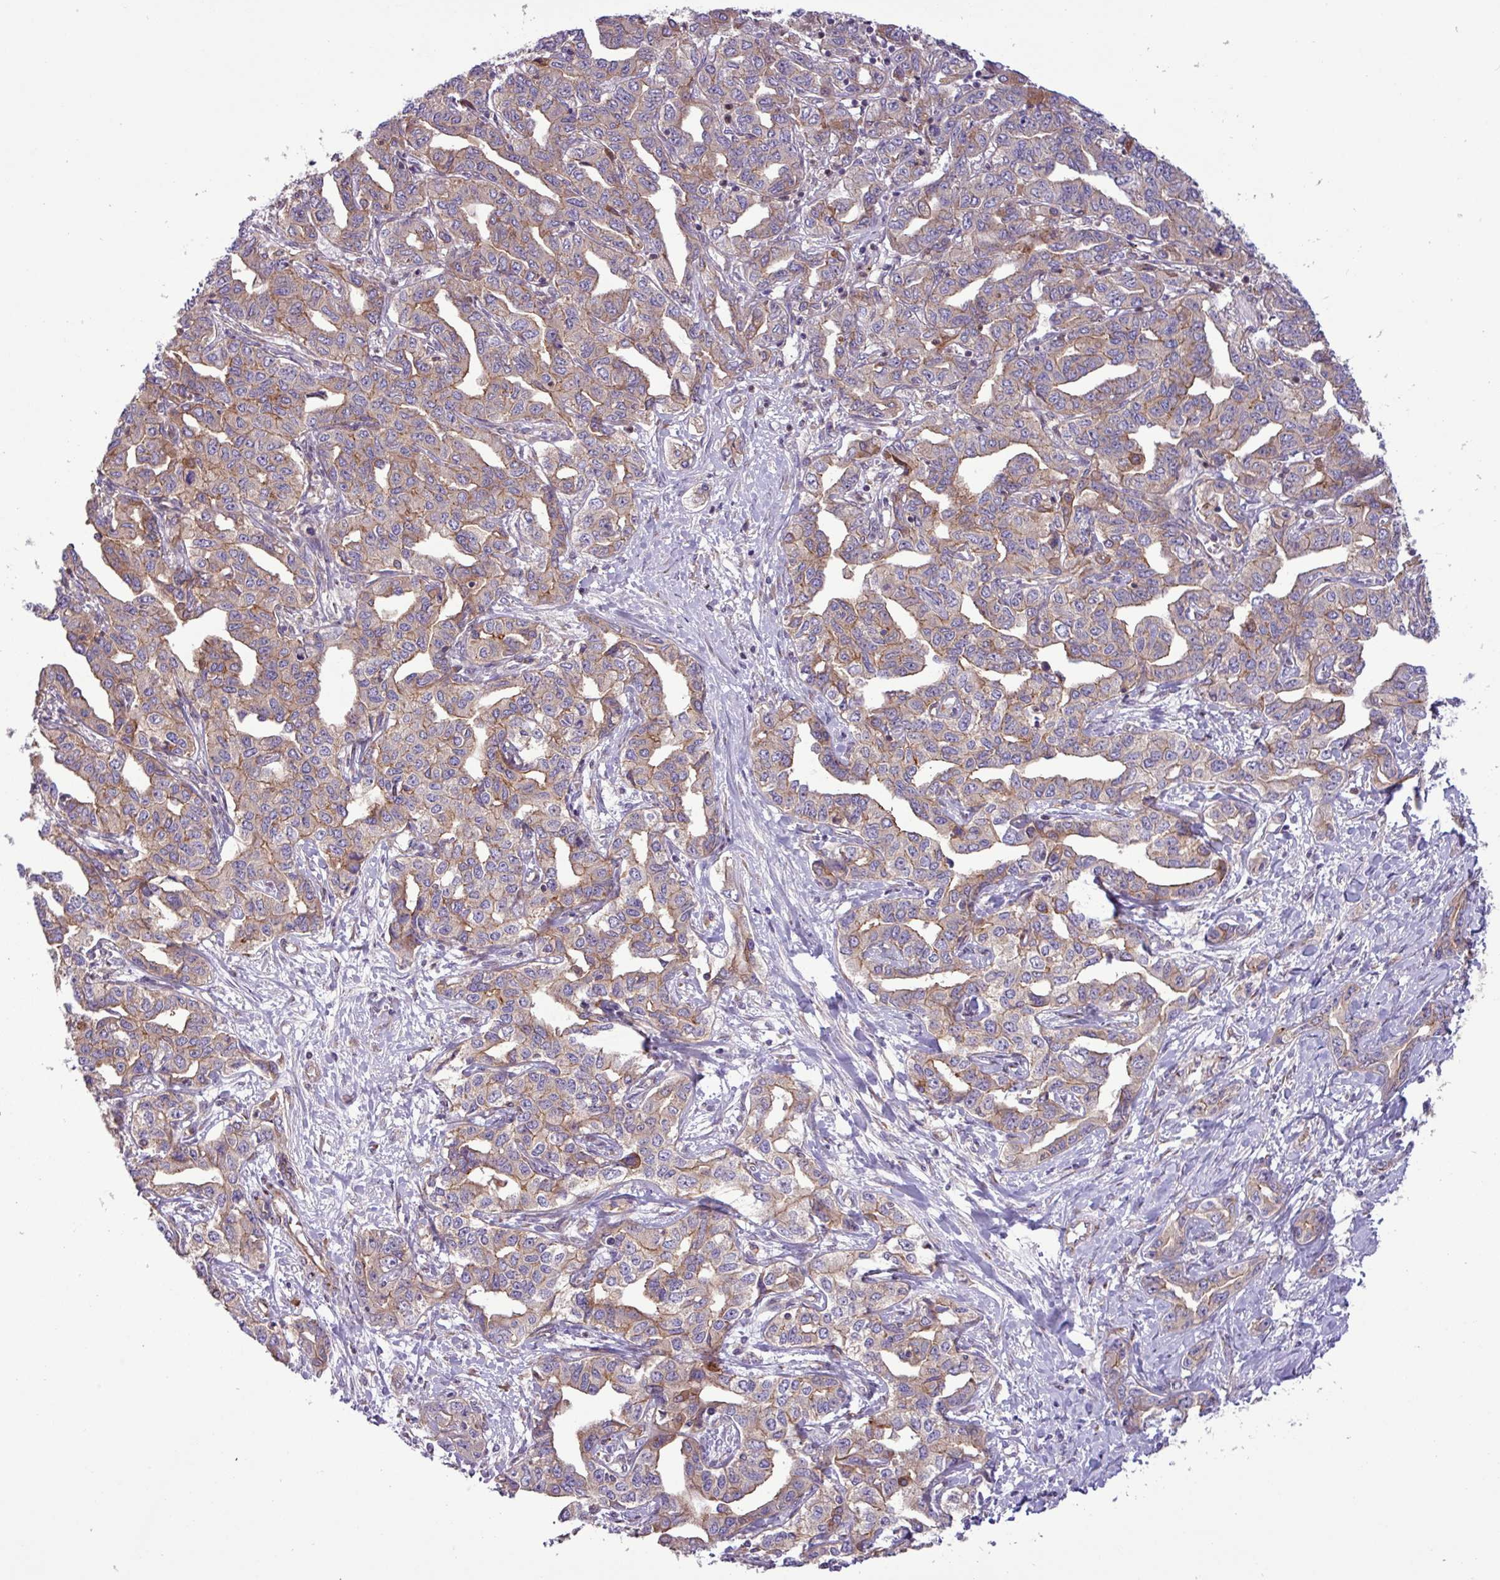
{"staining": {"intensity": "weak", "quantity": "25%-75%", "location": "cytoplasmic/membranous"}, "tissue": "liver cancer", "cell_type": "Tumor cells", "image_type": "cancer", "snomed": [{"axis": "morphology", "description": "Cholangiocarcinoma"}, {"axis": "topography", "description": "Liver"}], "caption": "Human liver cholangiocarcinoma stained for a protein (brown) reveals weak cytoplasmic/membranous positive positivity in about 25%-75% of tumor cells.", "gene": "RAB19", "patient": {"sex": "male", "age": 59}}